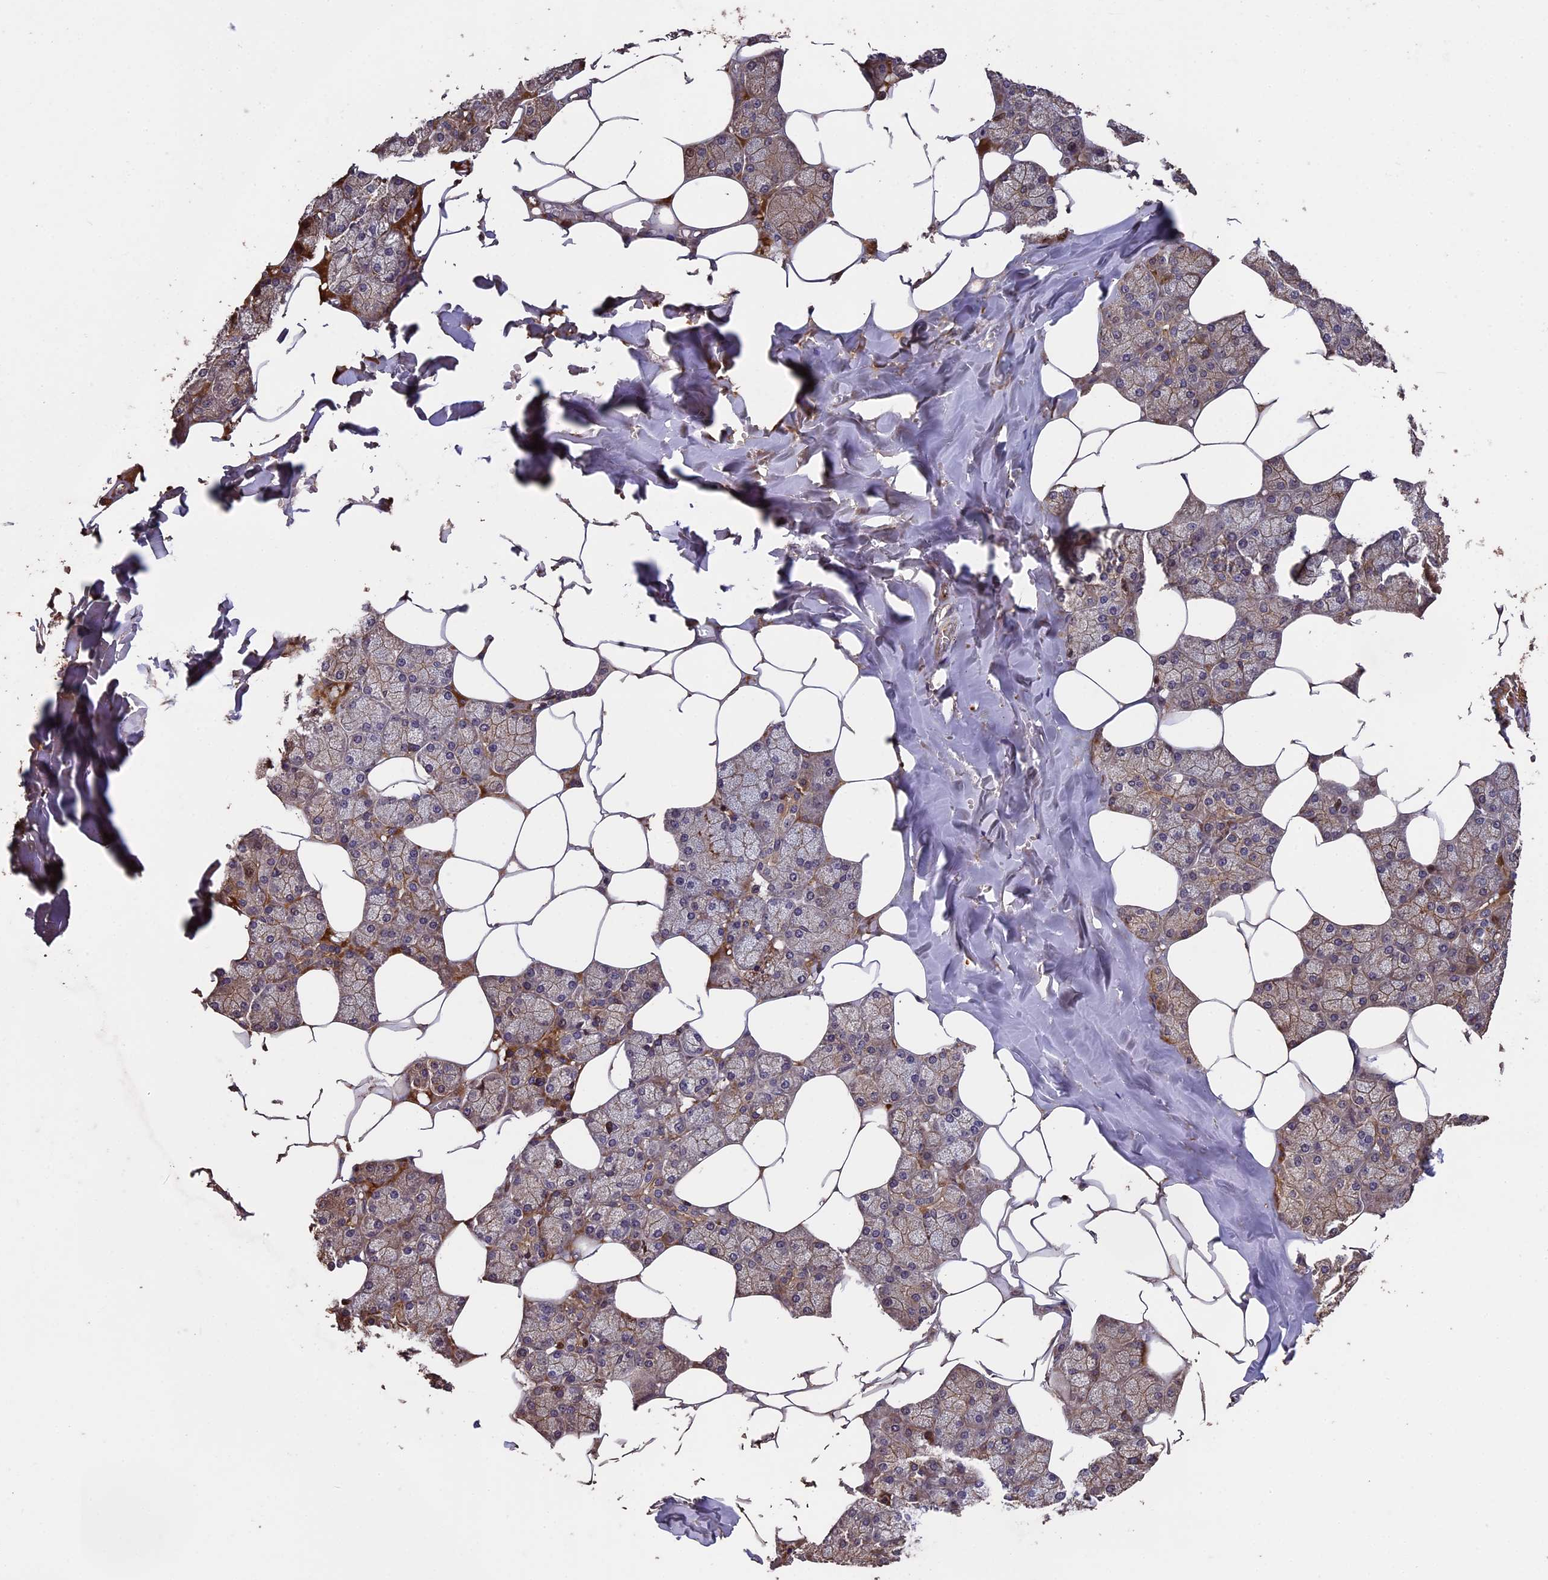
{"staining": {"intensity": "moderate", "quantity": "25%-75%", "location": "cytoplasmic/membranous,nuclear"}, "tissue": "salivary gland", "cell_type": "Glandular cells", "image_type": "normal", "snomed": [{"axis": "morphology", "description": "Normal tissue, NOS"}, {"axis": "topography", "description": "Salivary gland"}], "caption": "Brown immunohistochemical staining in normal salivary gland shows moderate cytoplasmic/membranous,nuclear staining in approximately 25%-75% of glandular cells. The staining was performed using DAB (3,3'-diaminobenzidine), with brown indicating positive protein expression. Nuclei are stained blue with hematoxylin.", "gene": "CHD9", "patient": {"sex": "male", "age": 62}}